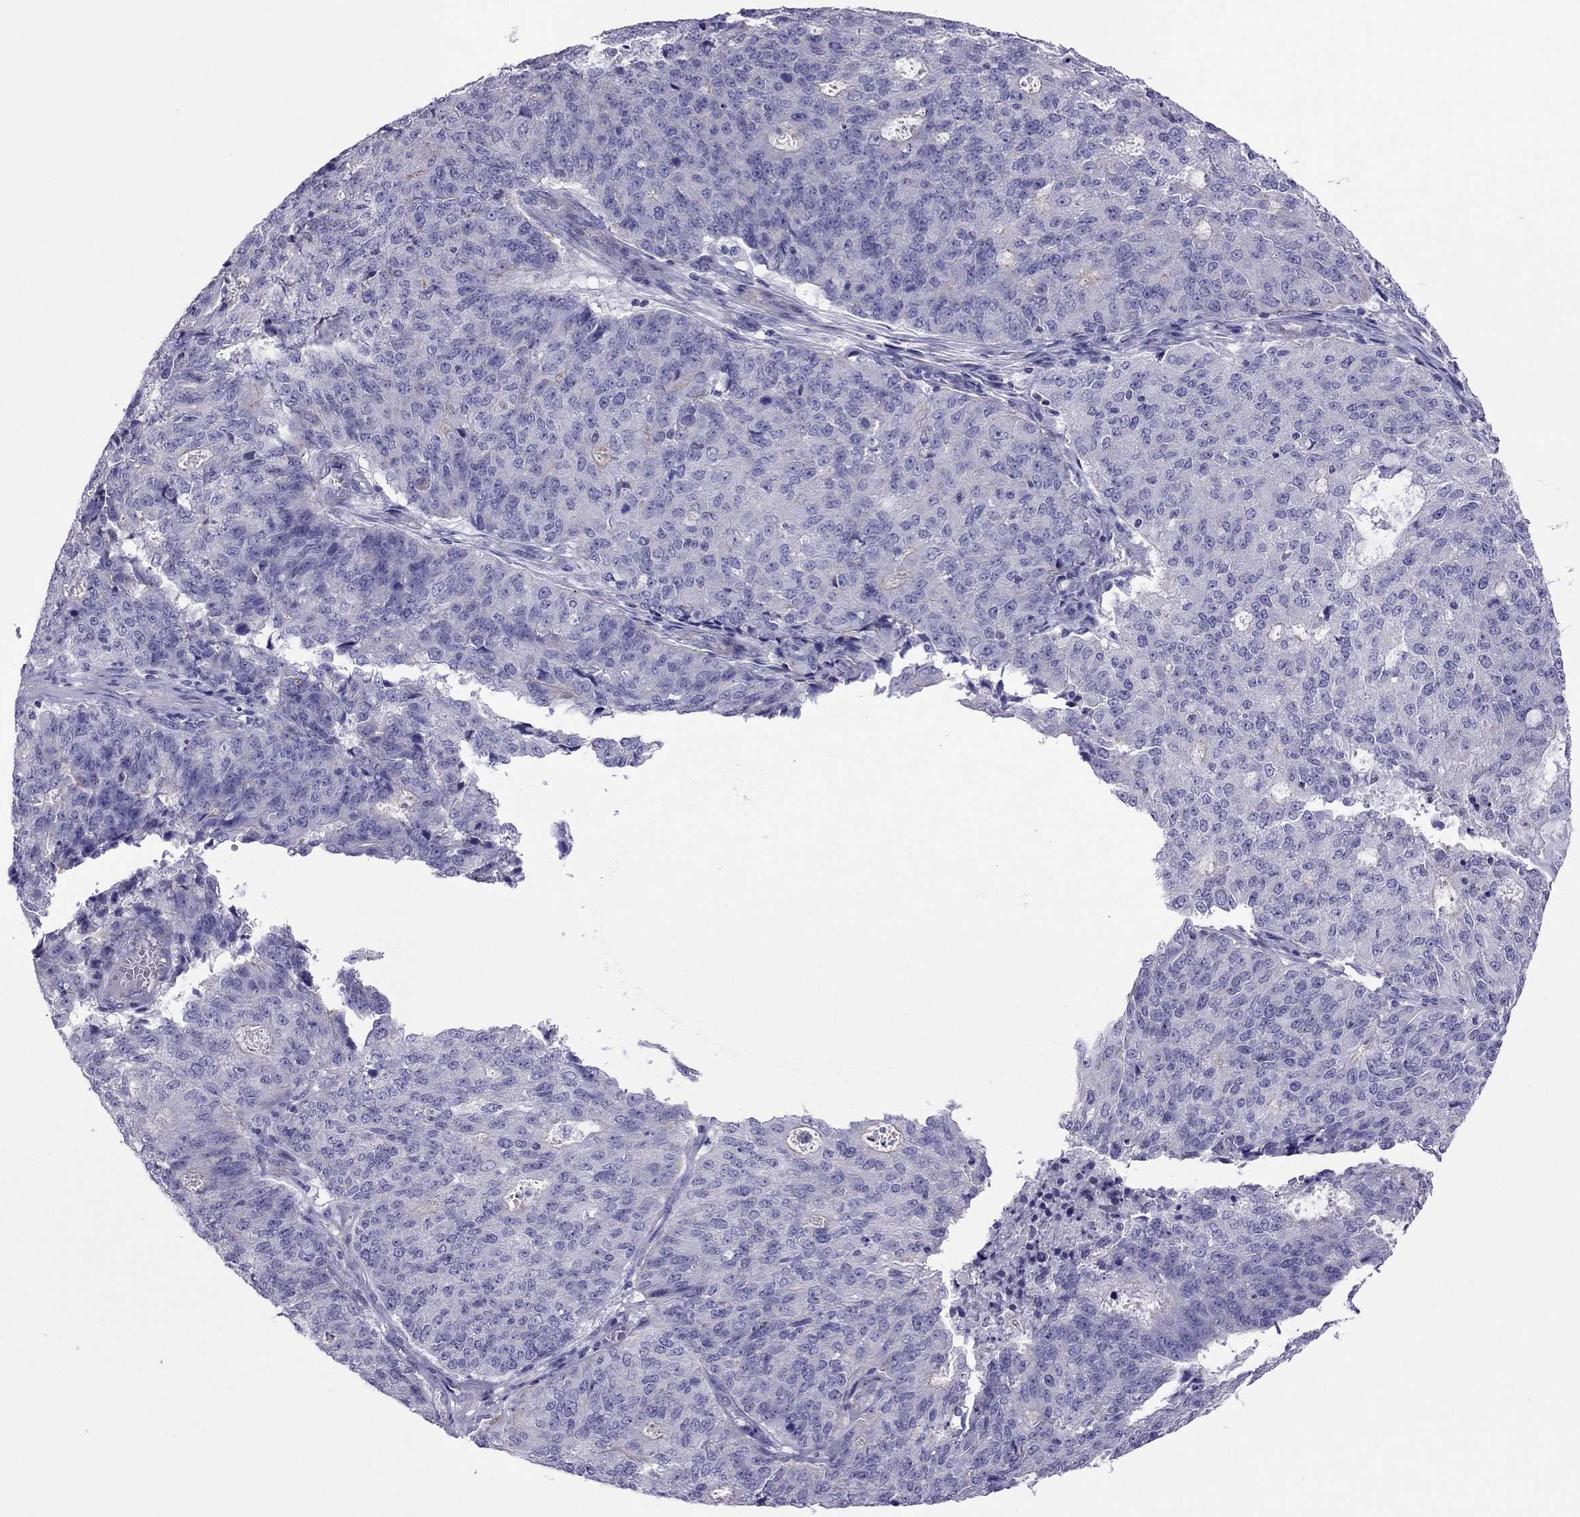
{"staining": {"intensity": "negative", "quantity": "none", "location": "none"}, "tissue": "endometrial cancer", "cell_type": "Tumor cells", "image_type": "cancer", "snomed": [{"axis": "morphology", "description": "Adenocarcinoma, NOS"}, {"axis": "topography", "description": "Endometrium"}], "caption": "The immunohistochemistry (IHC) photomicrograph has no significant staining in tumor cells of adenocarcinoma (endometrial) tissue. Brightfield microscopy of immunohistochemistry stained with DAB (brown) and hematoxylin (blue), captured at high magnification.", "gene": "MYL11", "patient": {"sex": "female", "age": 82}}